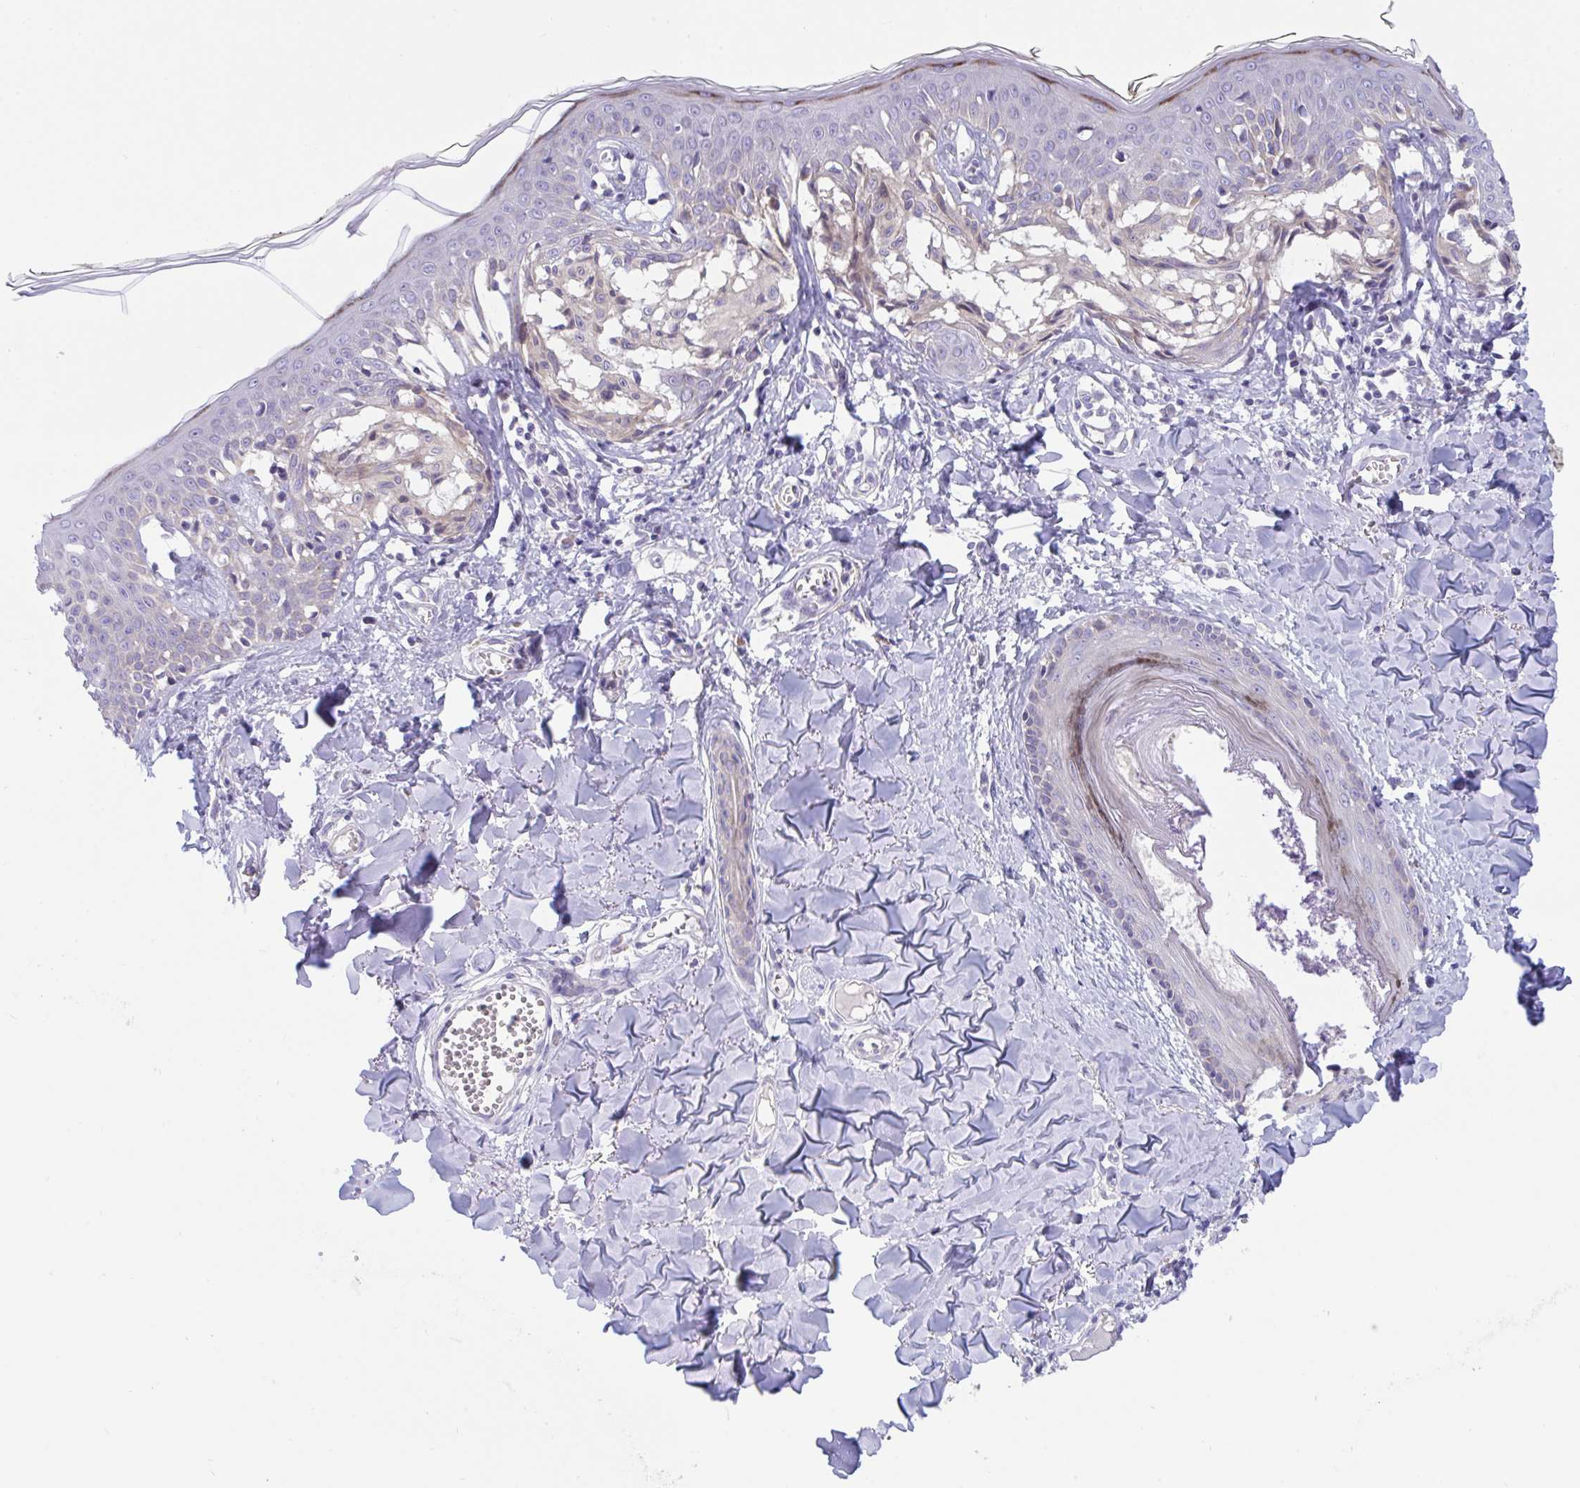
{"staining": {"intensity": "weak", "quantity": "<25%", "location": "cytoplasmic/membranous"}, "tissue": "melanoma", "cell_type": "Tumor cells", "image_type": "cancer", "snomed": [{"axis": "morphology", "description": "Malignant melanoma, NOS"}, {"axis": "topography", "description": "Skin"}], "caption": "High power microscopy histopathology image of an immunohistochemistry photomicrograph of malignant melanoma, revealing no significant expression in tumor cells.", "gene": "DTX3", "patient": {"sex": "female", "age": 43}}